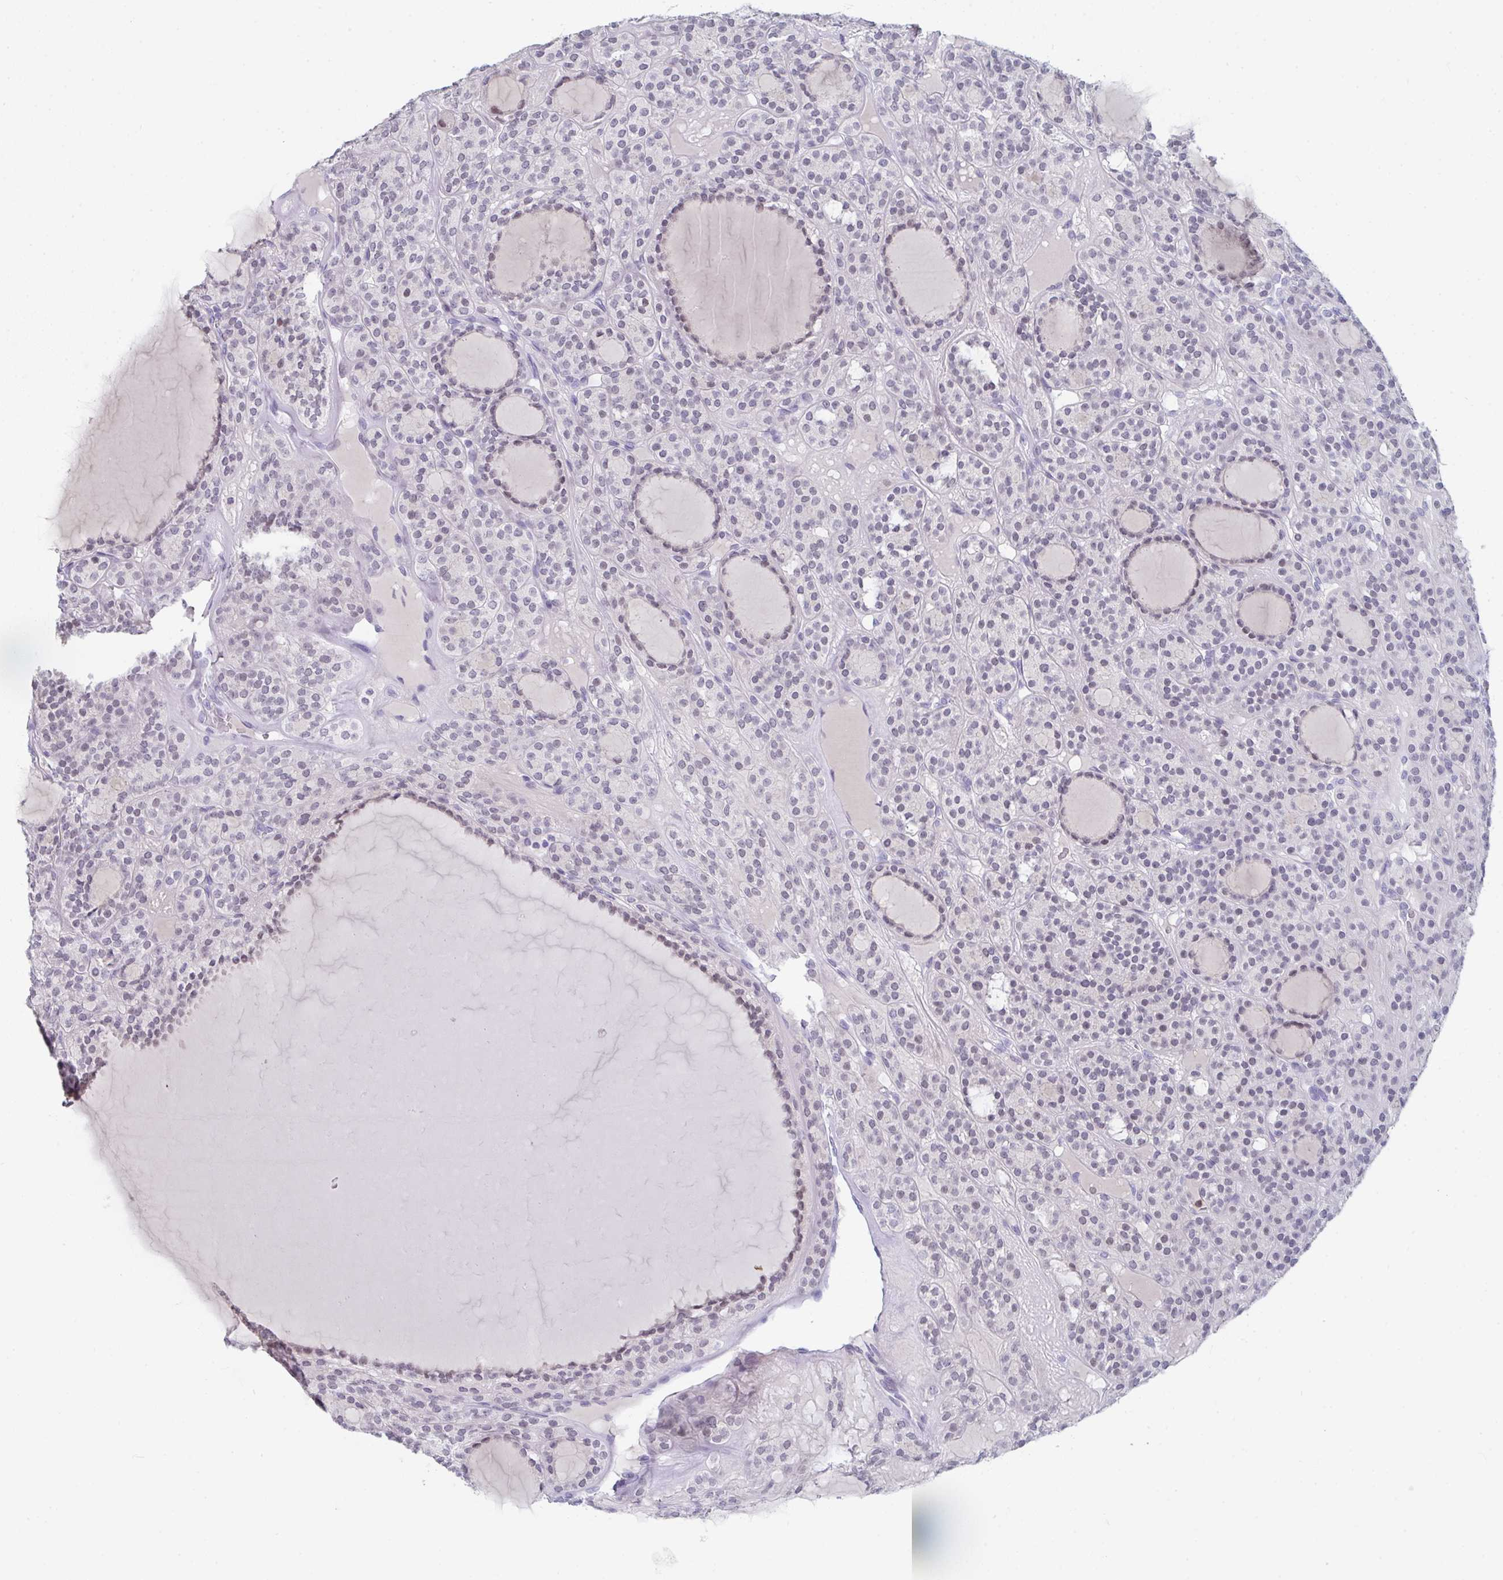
{"staining": {"intensity": "moderate", "quantity": "<25%", "location": "nuclear"}, "tissue": "thyroid cancer", "cell_type": "Tumor cells", "image_type": "cancer", "snomed": [{"axis": "morphology", "description": "Follicular adenoma carcinoma, NOS"}, {"axis": "topography", "description": "Thyroid gland"}], "caption": "The micrograph exhibits a brown stain indicating the presence of a protein in the nuclear of tumor cells in thyroid cancer. (DAB (3,3'-diaminobenzidine) IHC, brown staining for protein, blue staining for nuclei).", "gene": "RUBCN", "patient": {"sex": "female", "age": 63}}